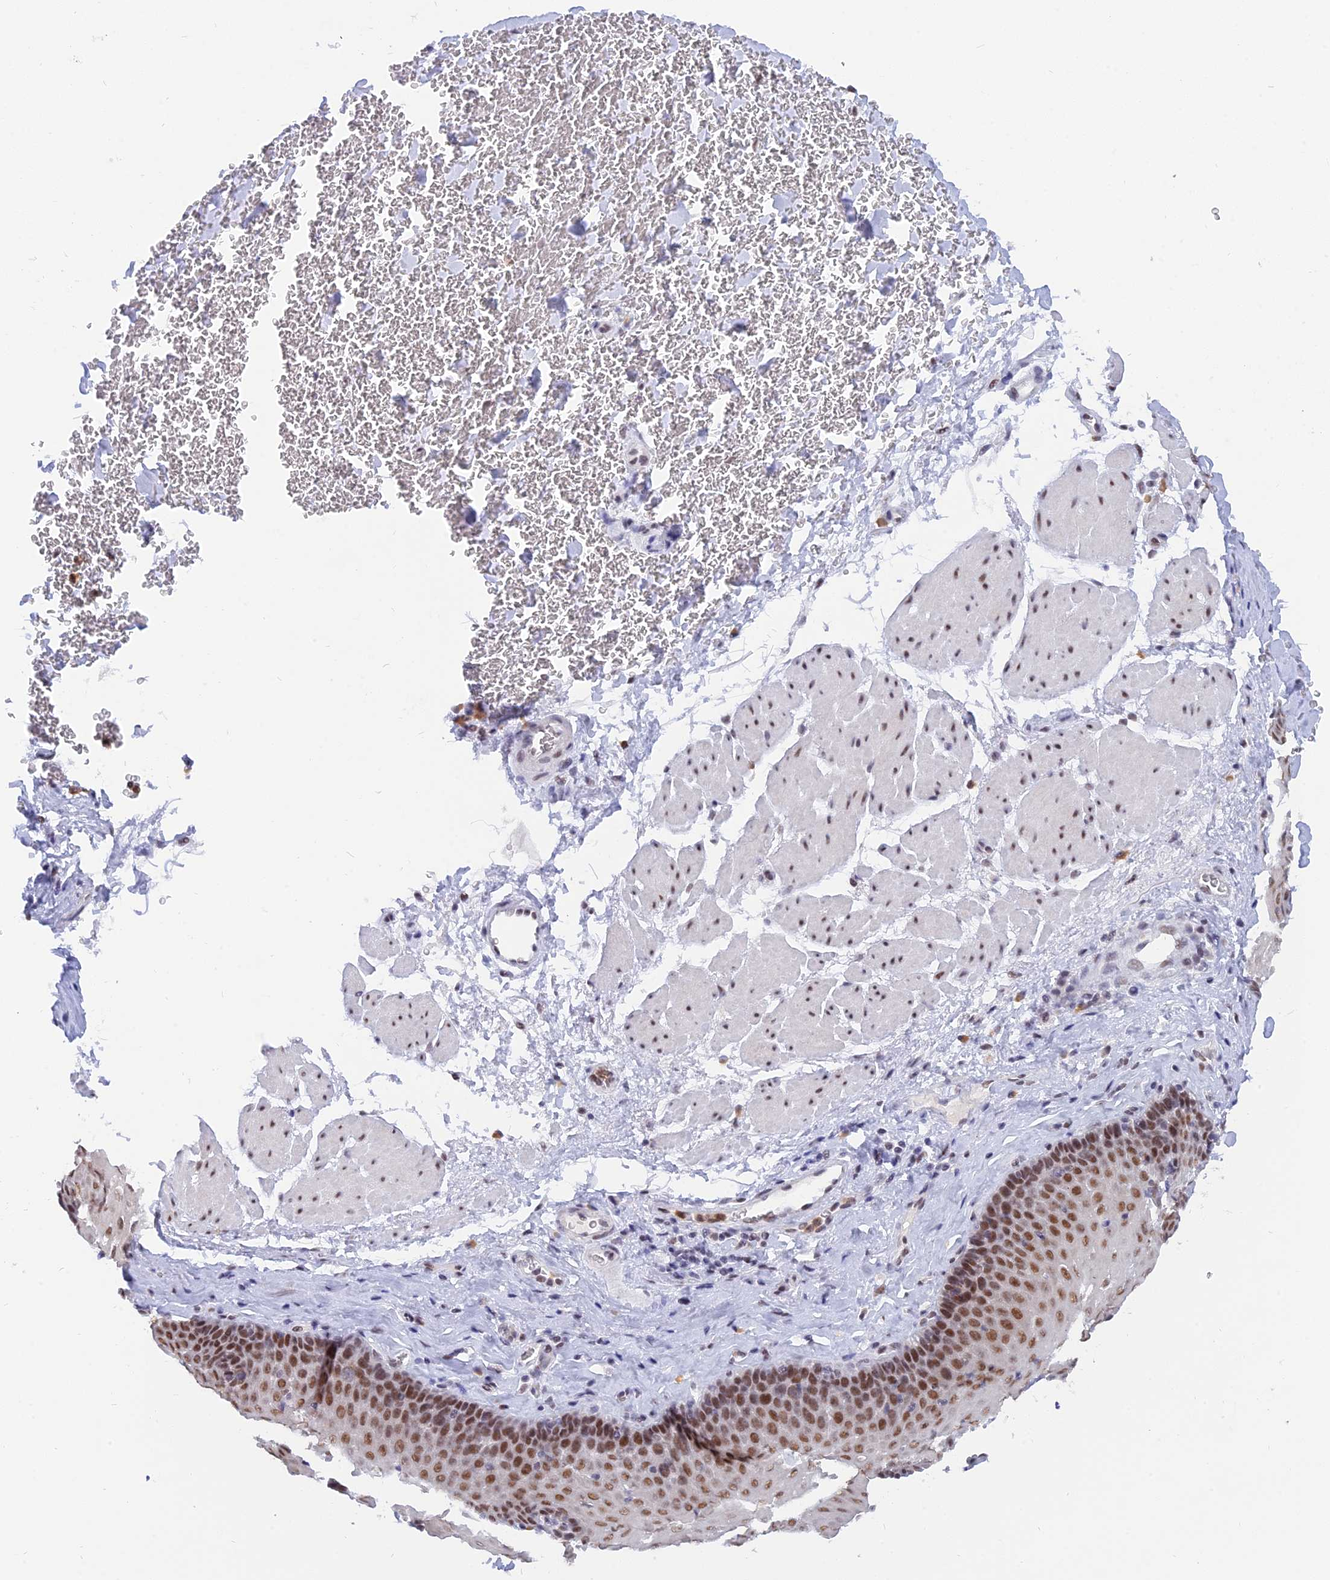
{"staining": {"intensity": "moderate", "quantity": ">75%", "location": "nuclear"}, "tissue": "esophagus", "cell_type": "Squamous epithelial cells", "image_type": "normal", "snomed": [{"axis": "morphology", "description": "Normal tissue, NOS"}, {"axis": "topography", "description": "Esophagus"}], "caption": "Immunohistochemical staining of unremarkable human esophagus displays moderate nuclear protein expression in approximately >75% of squamous epithelial cells.", "gene": "DPY30", "patient": {"sex": "female", "age": 66}}